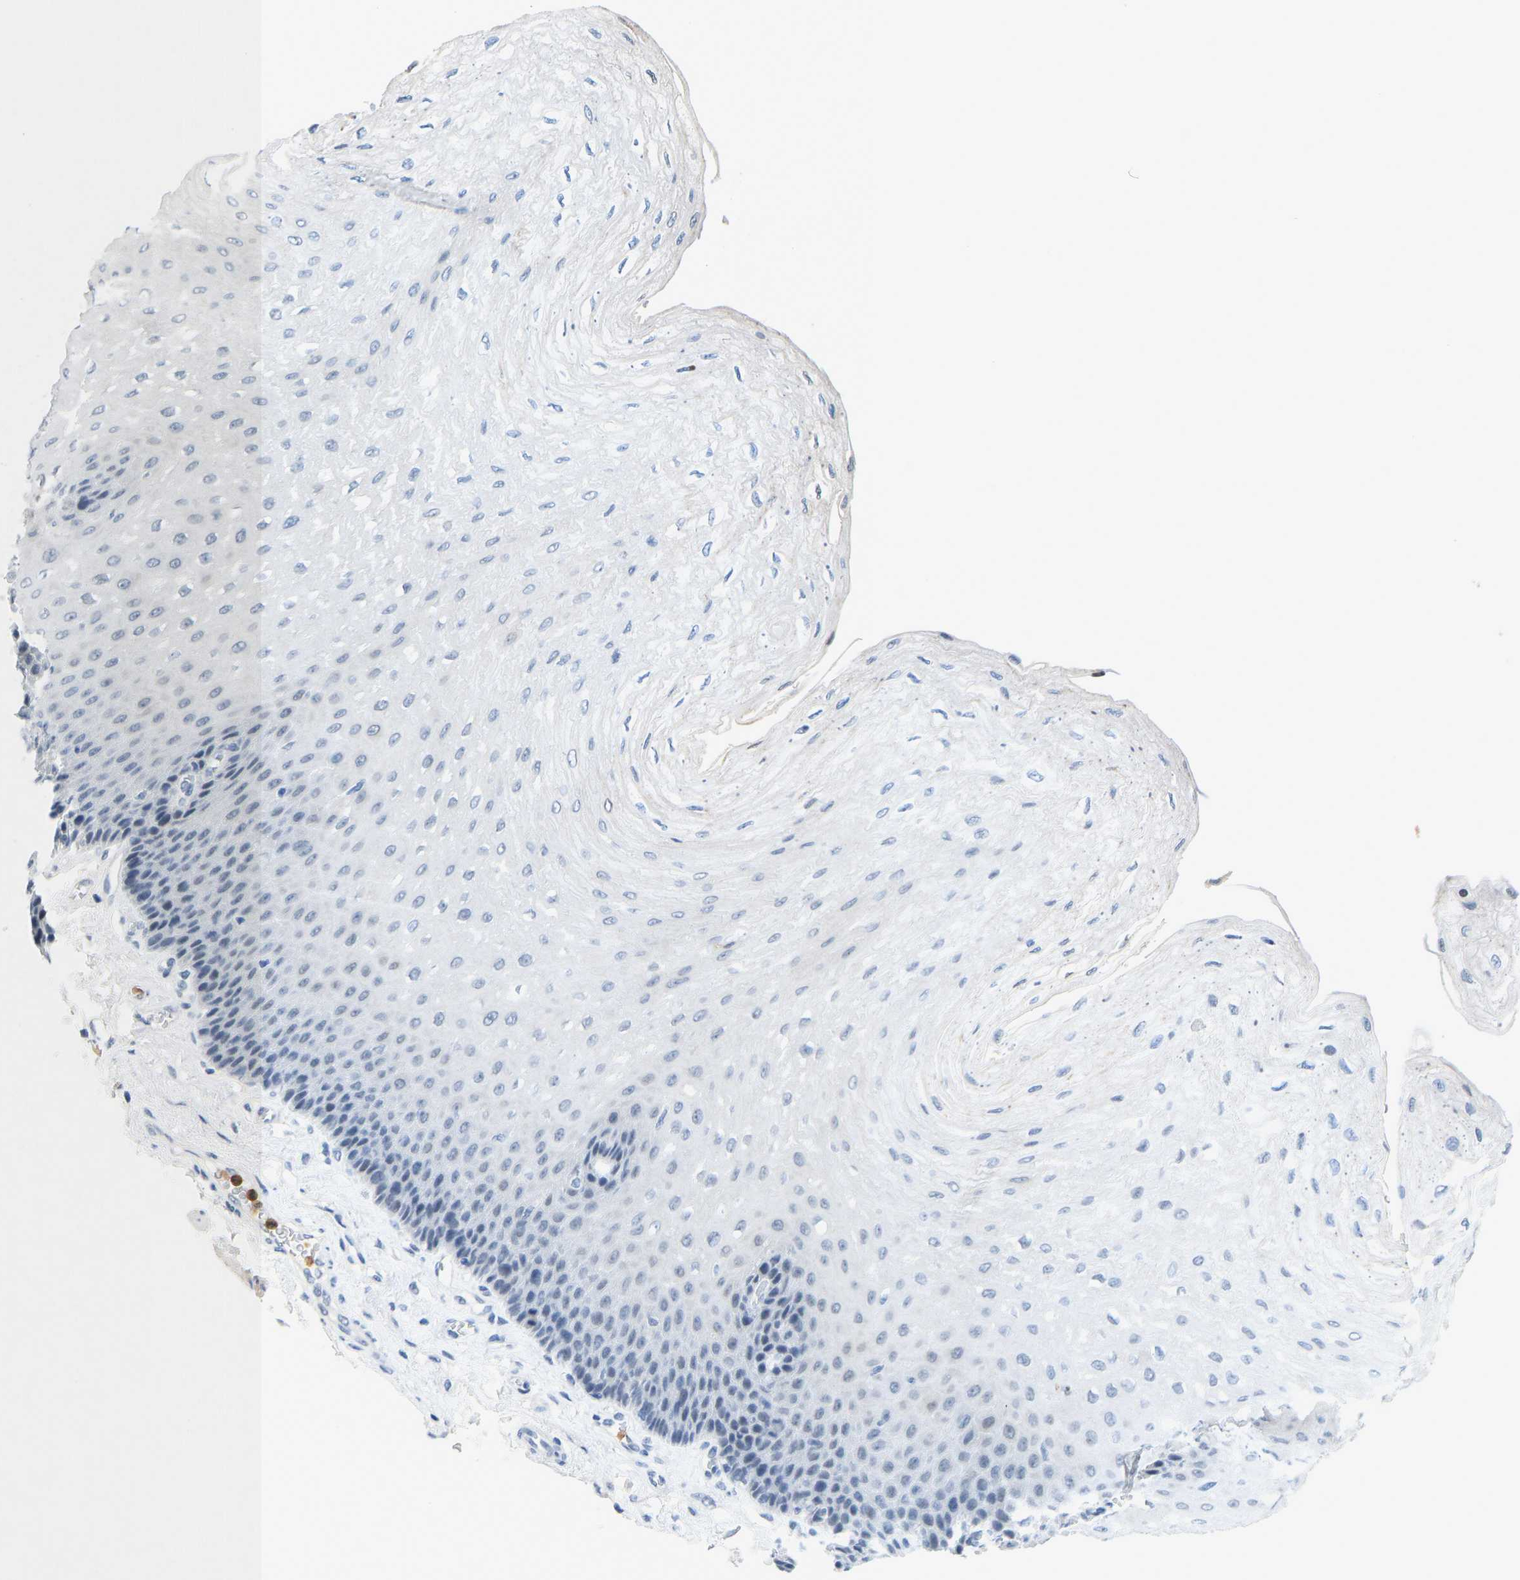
{"staining": {"intensity": "negative", "quantity": "none", "location": "none"}, "tissue": "esophagus", "cell_type": "Squamous epithelial cells", "image_type": "normal", "snomed": [{"axis": "morphology", "description": "Normal tissue, NOS"}, {"axis": "topography", "description": "Esophagus"}], "caption": "High magnification brightfield microscopy of unremarkable esophagus stained with DAB (brown) and counterstained with hematoxylin (blue): squamous epithelial cells show no significant expression. (Brightfield microscopy of DAB (3,3'-diaminobenzidine) IHC at high magnification).", "gene": "TXNDC2", "patient": {"sex": "female", "age": 72}}